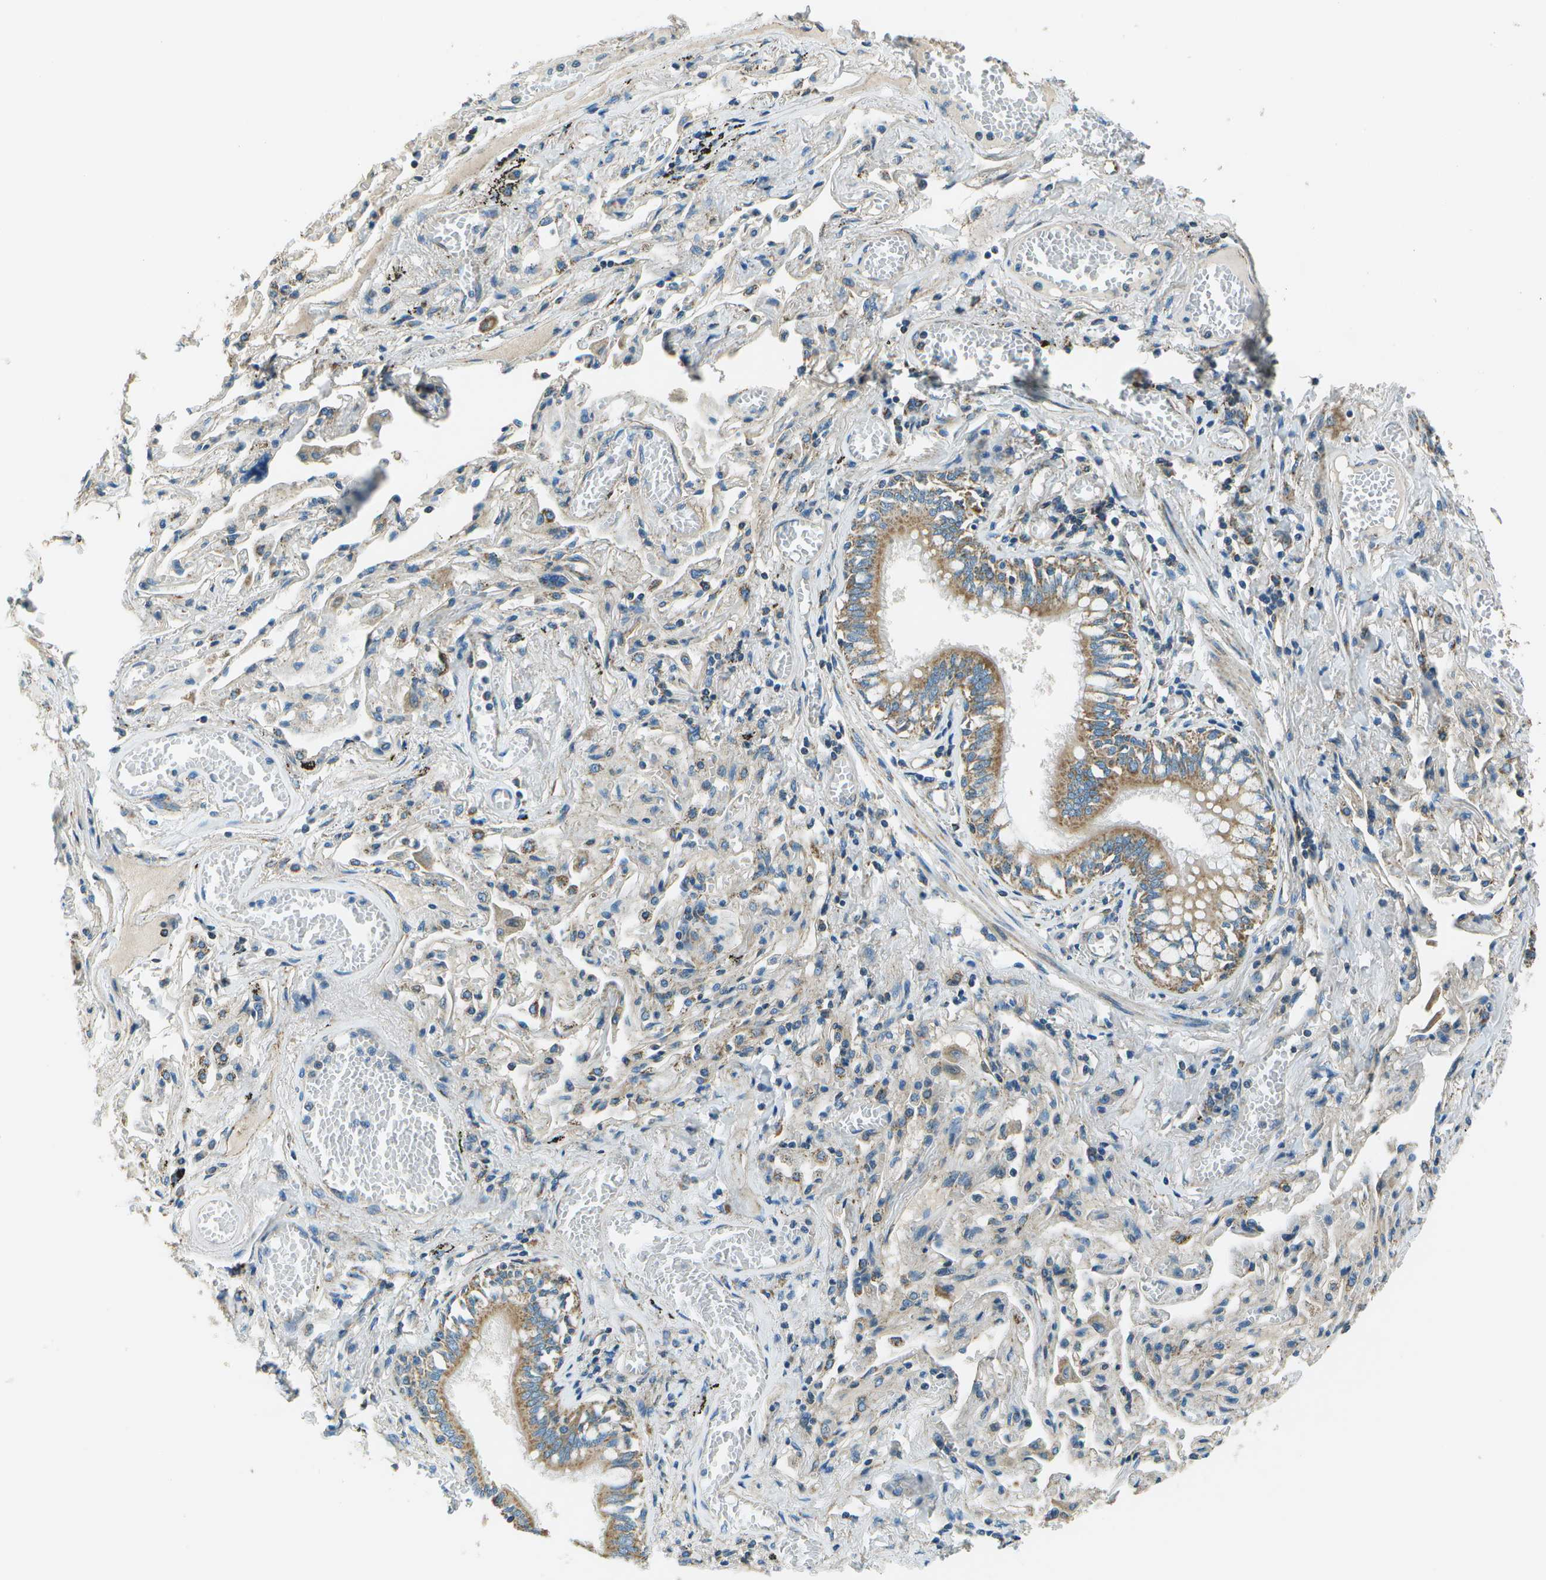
{"staining": {"intensity": "moderate", "quantity": ">75%", "location": "cytoplasmic/membranous"}, "tissue": "bronchus", "cell_type": "Respiratory epithelial cells", "image_type": "normal", "snomed": [{"axis": "morphology", "description": "Normal tissue, NOS"}, {"axis": "morphology", "description": "Inflammation, NOS"}, {"axis": "topography", "description": "Cartilage tissue"}, {"axis": "topography", "description": "Lung"}], "caption": "Bronchus stained for a protein exhibits moderate cytoplasmic/membranous positivity in respiratory epithelial cells. Immunohistochemistry stains the protein in brown and the nuclei are stained blue.", "gene": "TMEM51", "patient": {"sex": "male", "age": 71}}